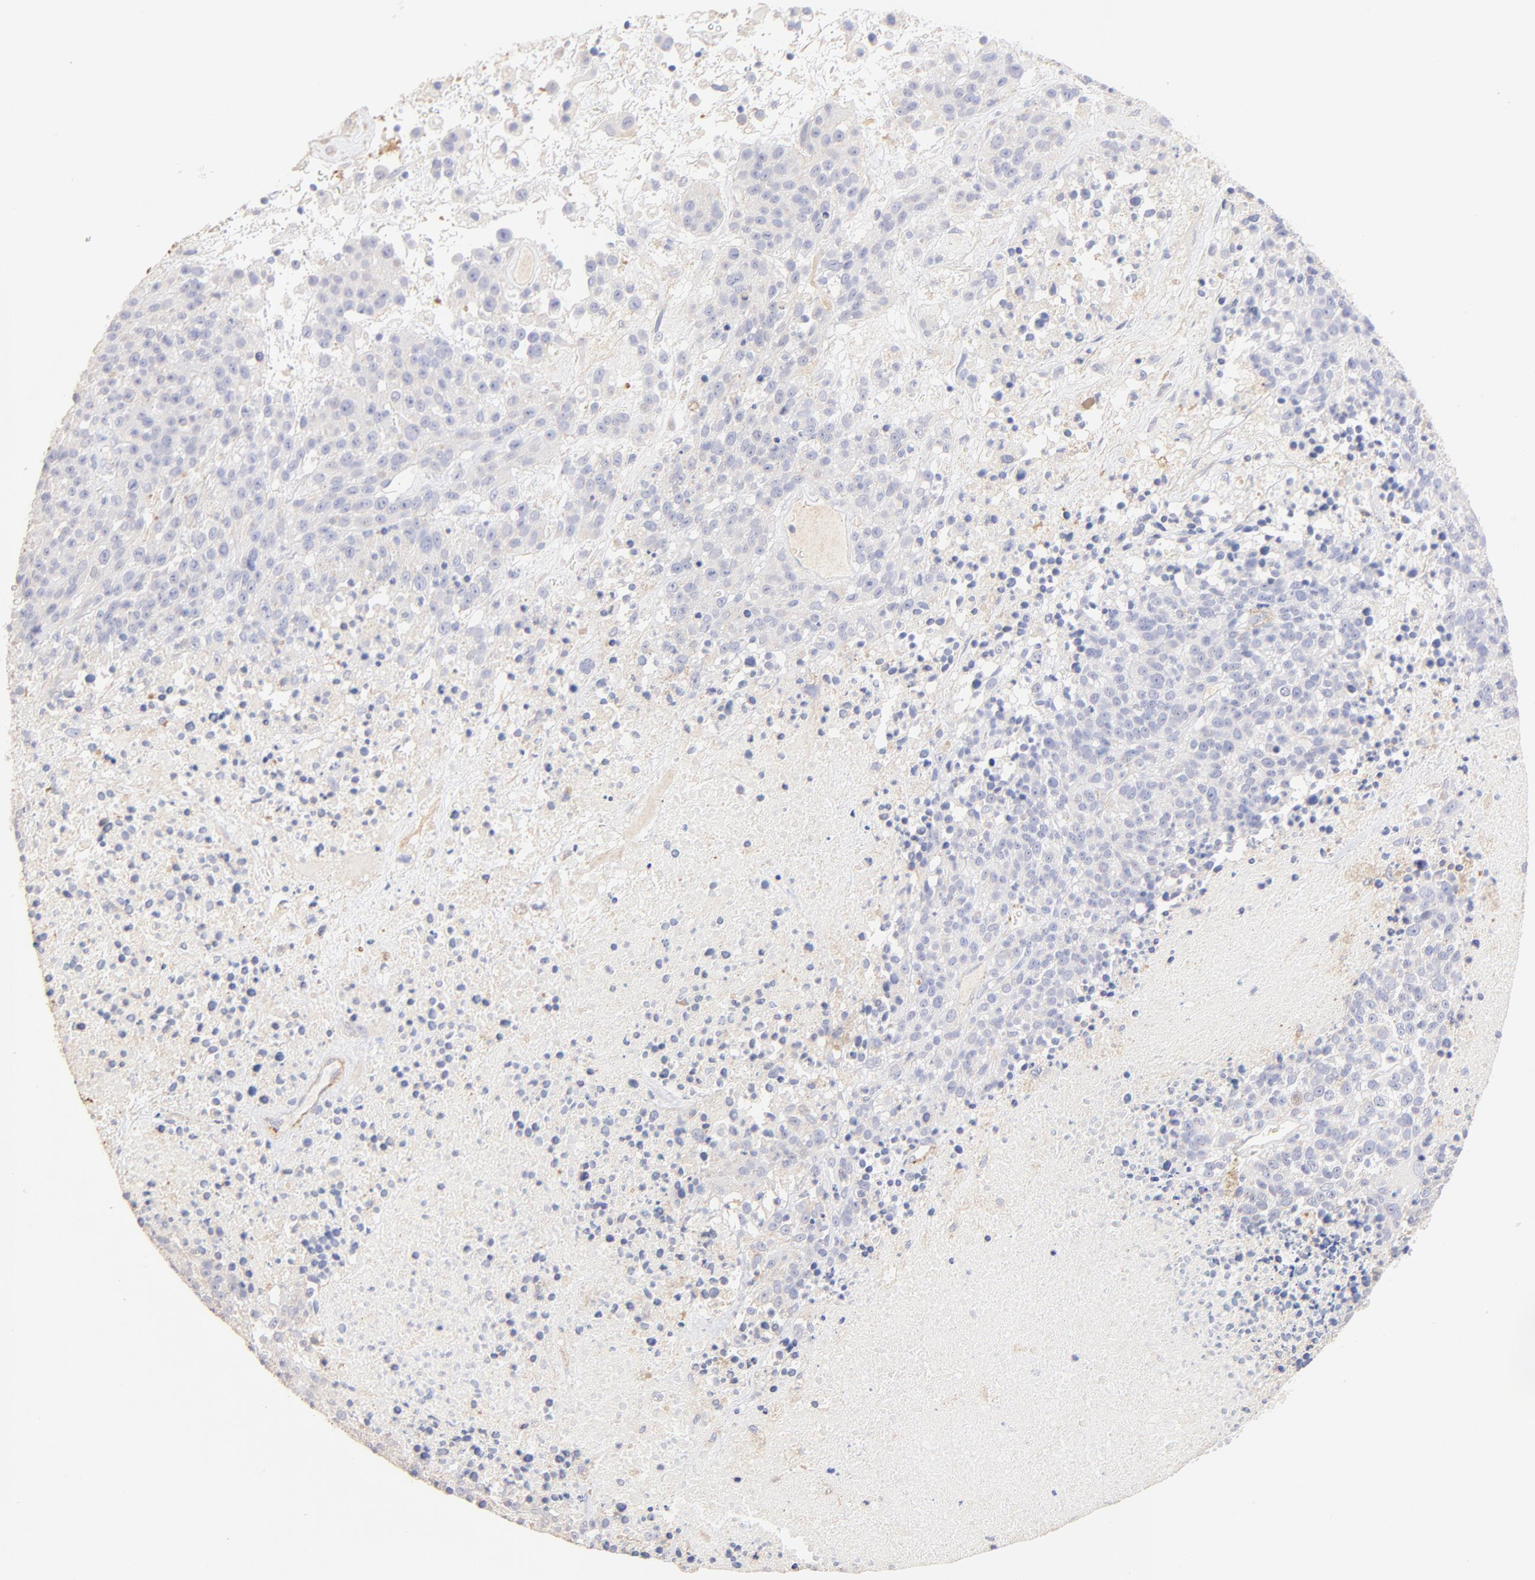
{"staining": {"intensity": "negative", "quantity": "none", "location": "none"}, "tissue": "melanoma", "cell_type": "Tumor cells", "image_type": "cancer", "snomed": [{"axis": "morphology", "description": "Malignant melanoma, Metastatic site"}, {"axis": "topography", "description": "Cerebral cortex"}], "caption": "Tumor cells are negative for protein expression in human melanoma.", "gene": "ACTRT1", "patient": {"sex": "female", "age": 52}}